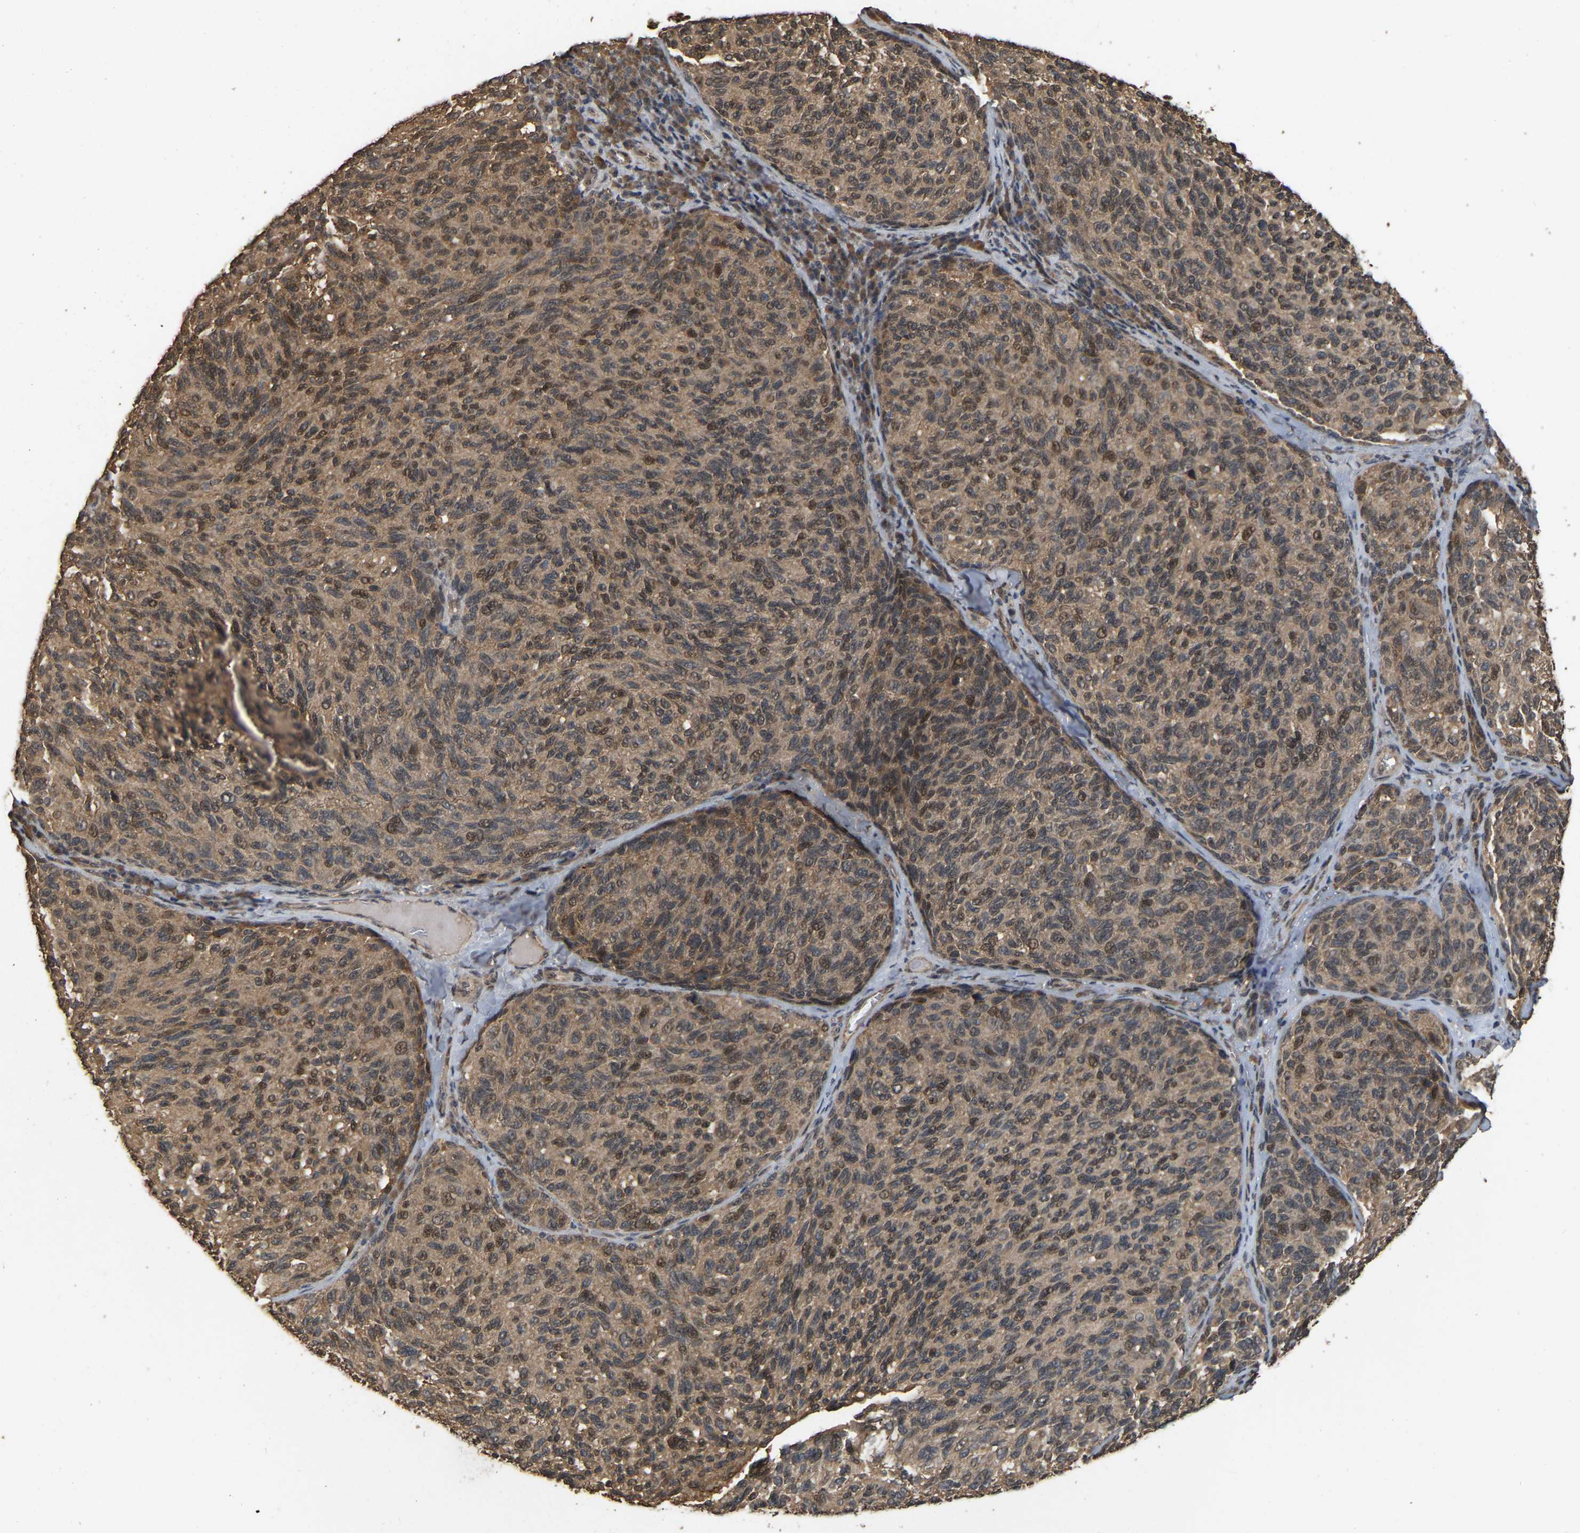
{"staining": {"intensity": "moderate", "quantity": ">75%", "location": "cytoplasmic/membranous,nuclear"}, "tissue": "melanoma", "cell_type": "Tumor cells", "image_type": "cancer", "snomed": [{"axis": "morphology", "description": "Malignant melanoma, NOS"}, {"axis": "topography", "description": "Skin"}], "caption": "An immunohistochemistry (IHC) micrograph of tumor tissue is shown. Protein staining in brown labels moderate cytoplasmic/membranous and nuclear positivity in malignant melanoma within tumor cells.", "gene": "ARHGAP23", "patient": {"sex": "female", "age": 73}}